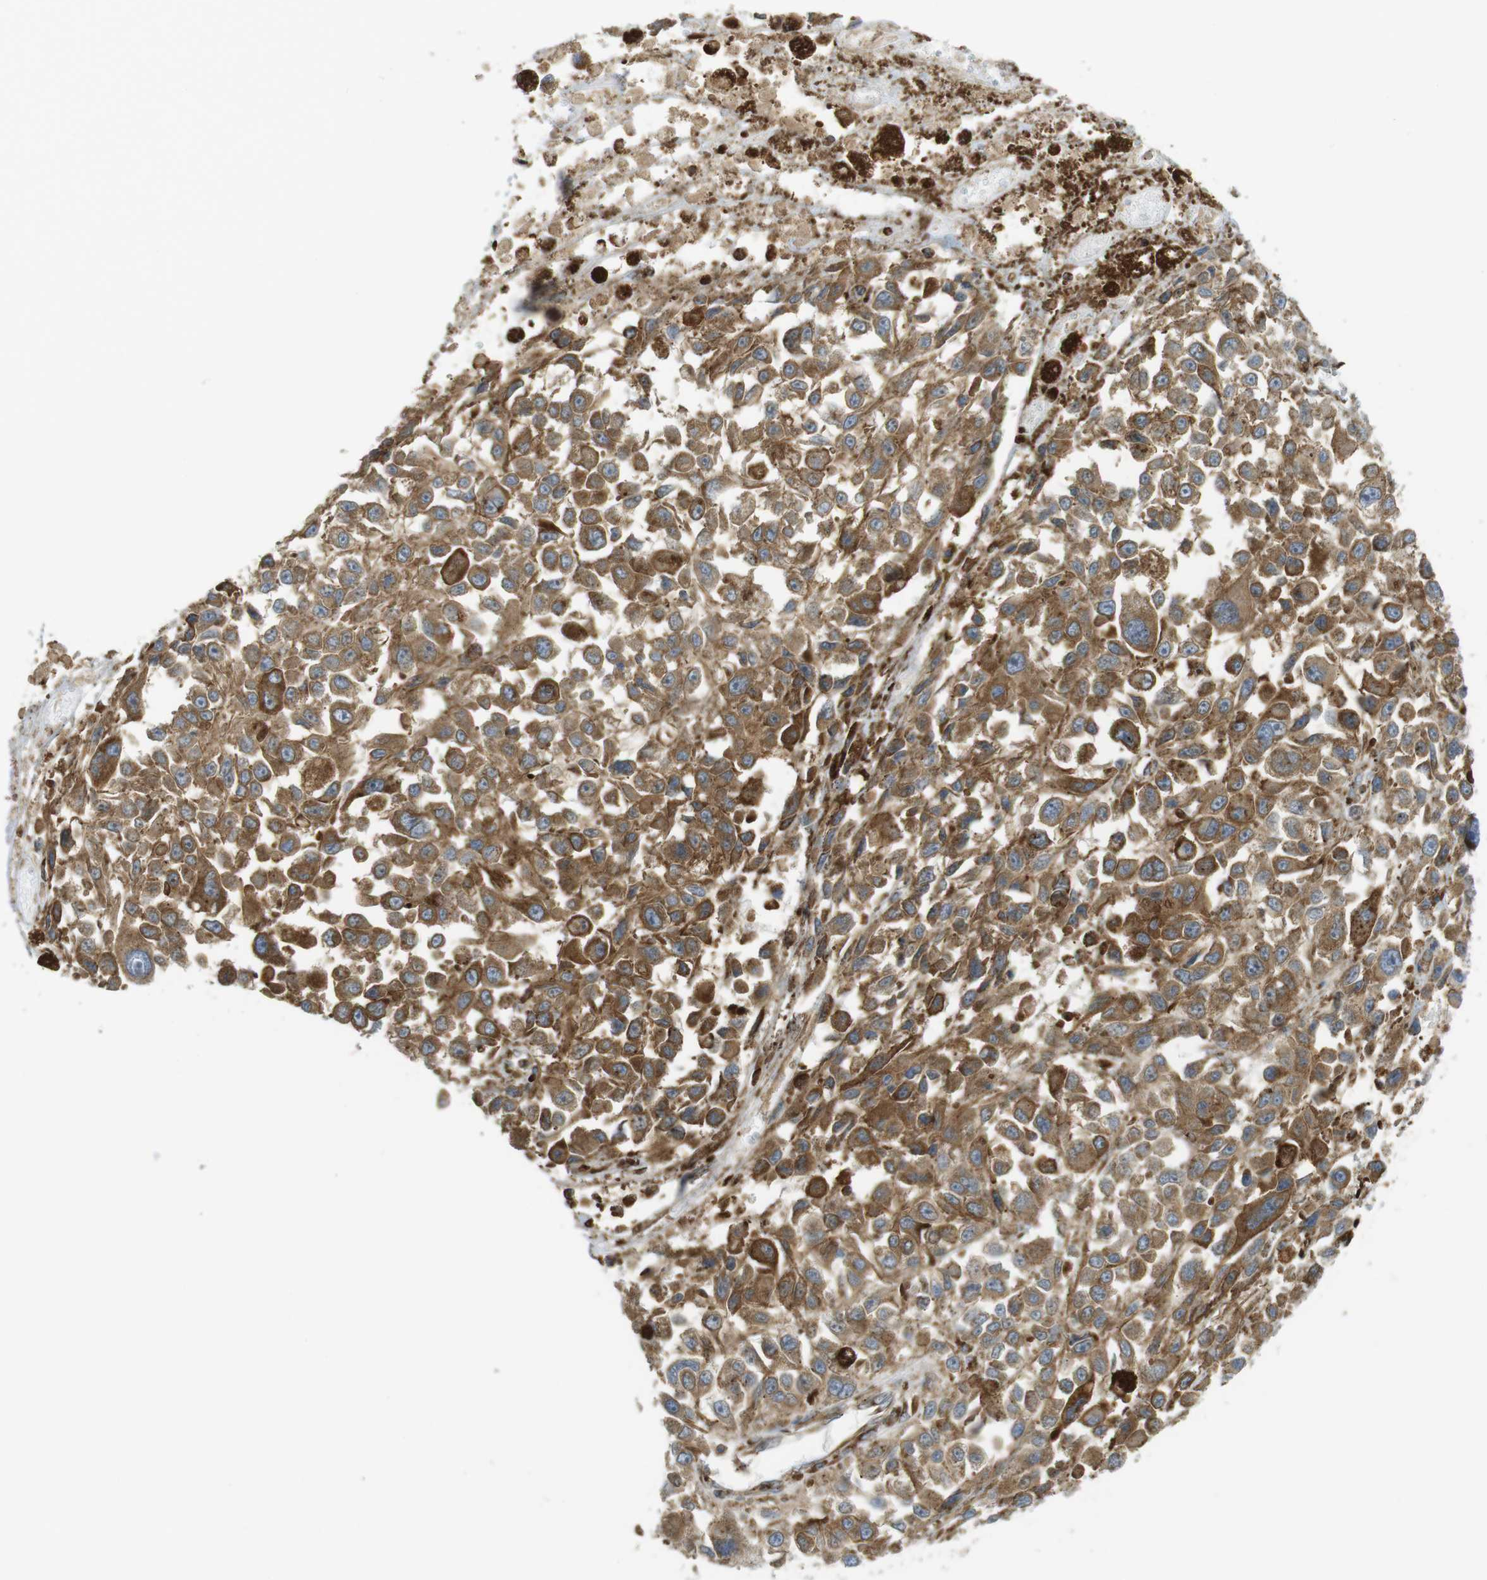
{"staining": {"intensity": "moderate", "quantity": ">75%", "location": "cytoplasmic/membranous"}, "tissue": "melanoma", "cell_type": "Tumor cells", "image_type": "cancer", "snomed": [{"axis": "morphology", "description": "Malignant melanoma, Metastatic site"}, {"axis": "topography", "description": "Lymph node"}], "caption": "Protein expression analysis of human malignant melanoma (metastatic site) reveals moderate cytoplasmic/membranous expression in approximately >75% of tumor cells.", "gene": "MBOAT2", "patient": {"sex": "male", "age": 59}}